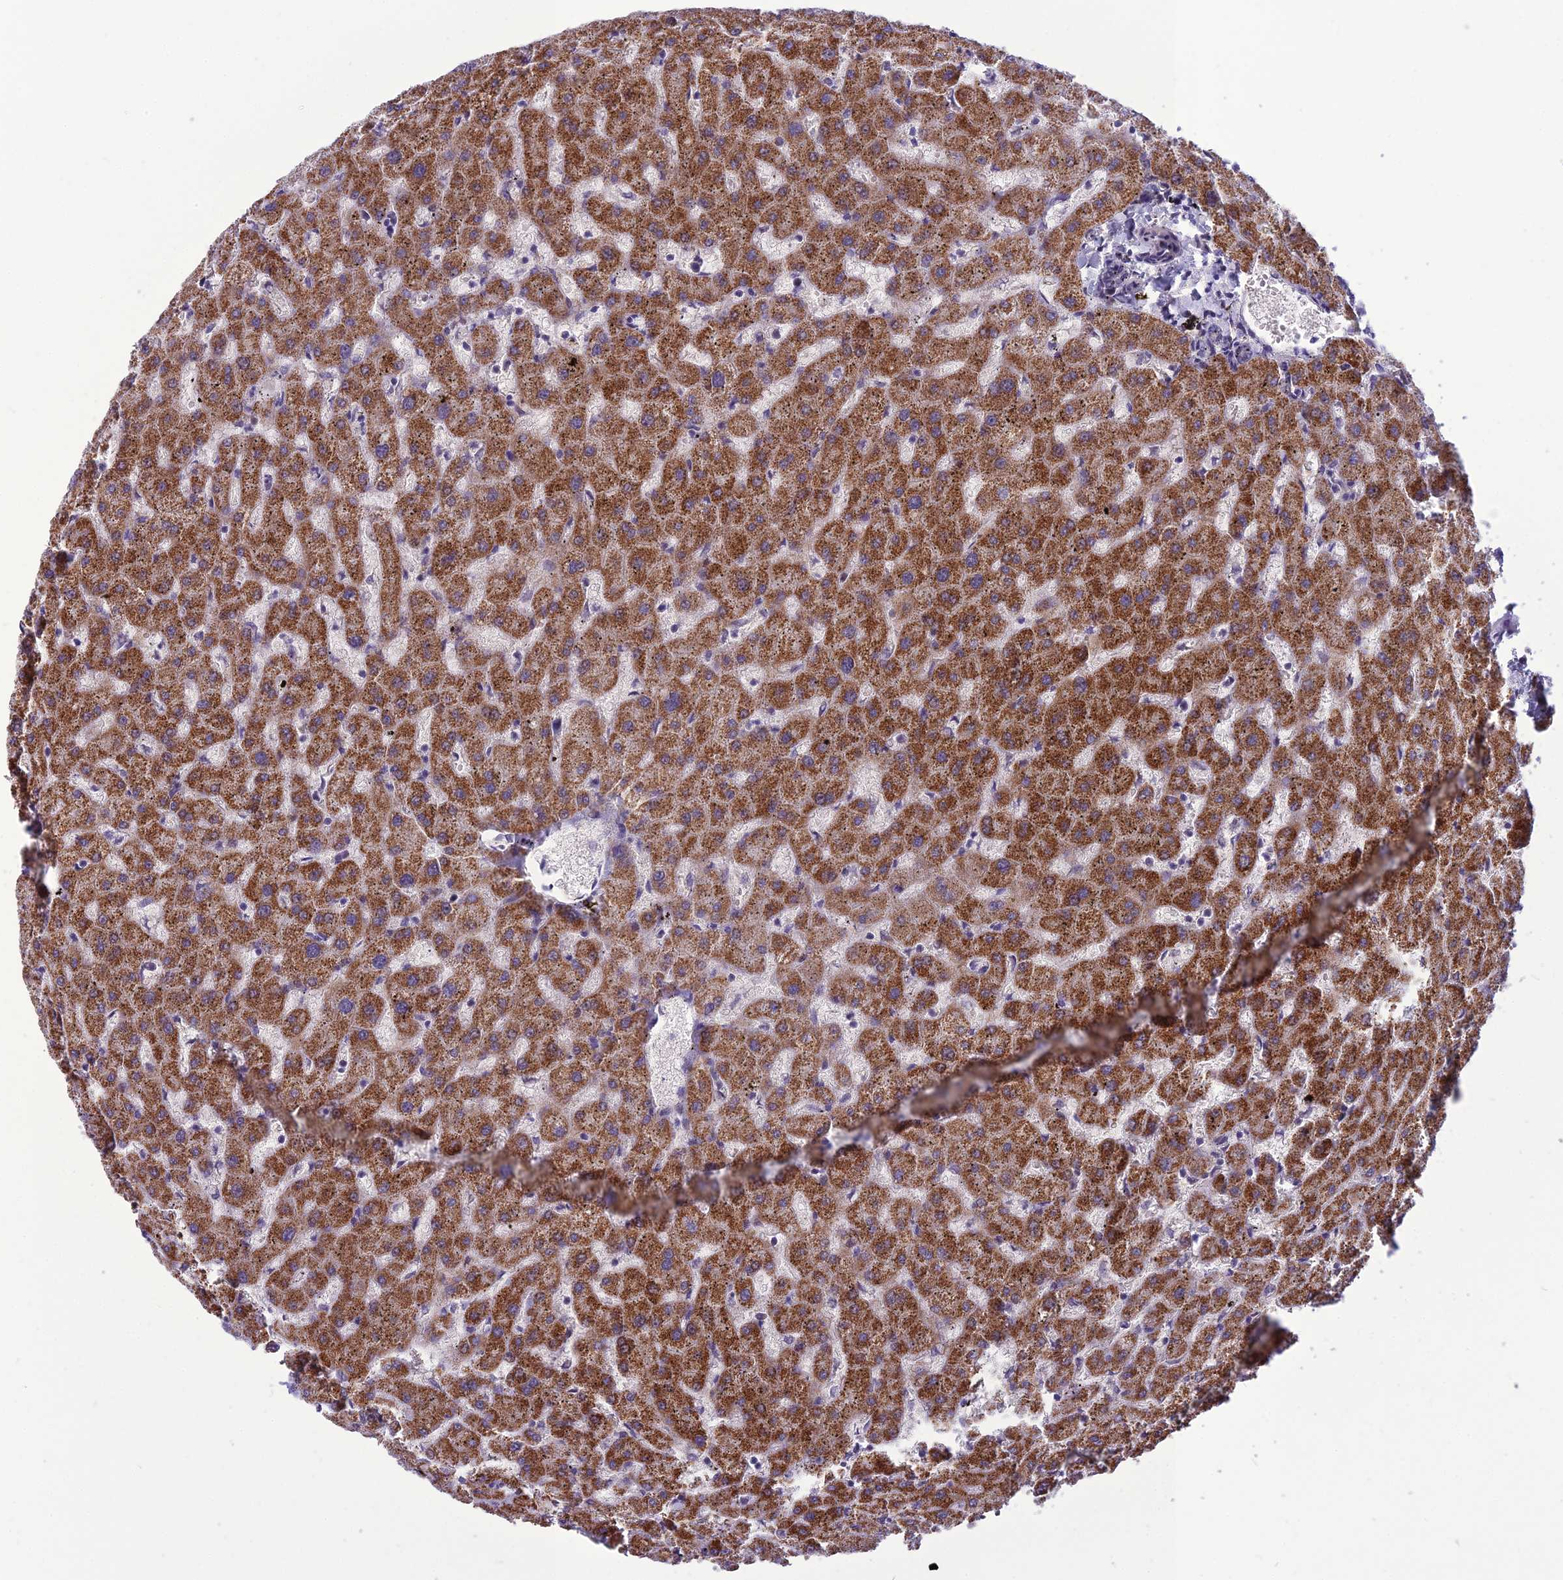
{"staining": {"intensity": "negative", "quantity": "none", "location": "none"}, "tissue": "liver", "cell_type": "Cholangiocytes", "image_type": "normal", "snomed": [{"axis": "morphology", "description": "Normal tissue, NOS"}, {"axis": "topography", "description": "Liver"}], "caption": "Liver was stained to show a protein in brown. There is no significant expression in cholangiocytes. (Immunohistochemistry, brightfield microscopy, high magnification).", "gene": "FBRS", "patient": {"sex": "female", "age": 63}}